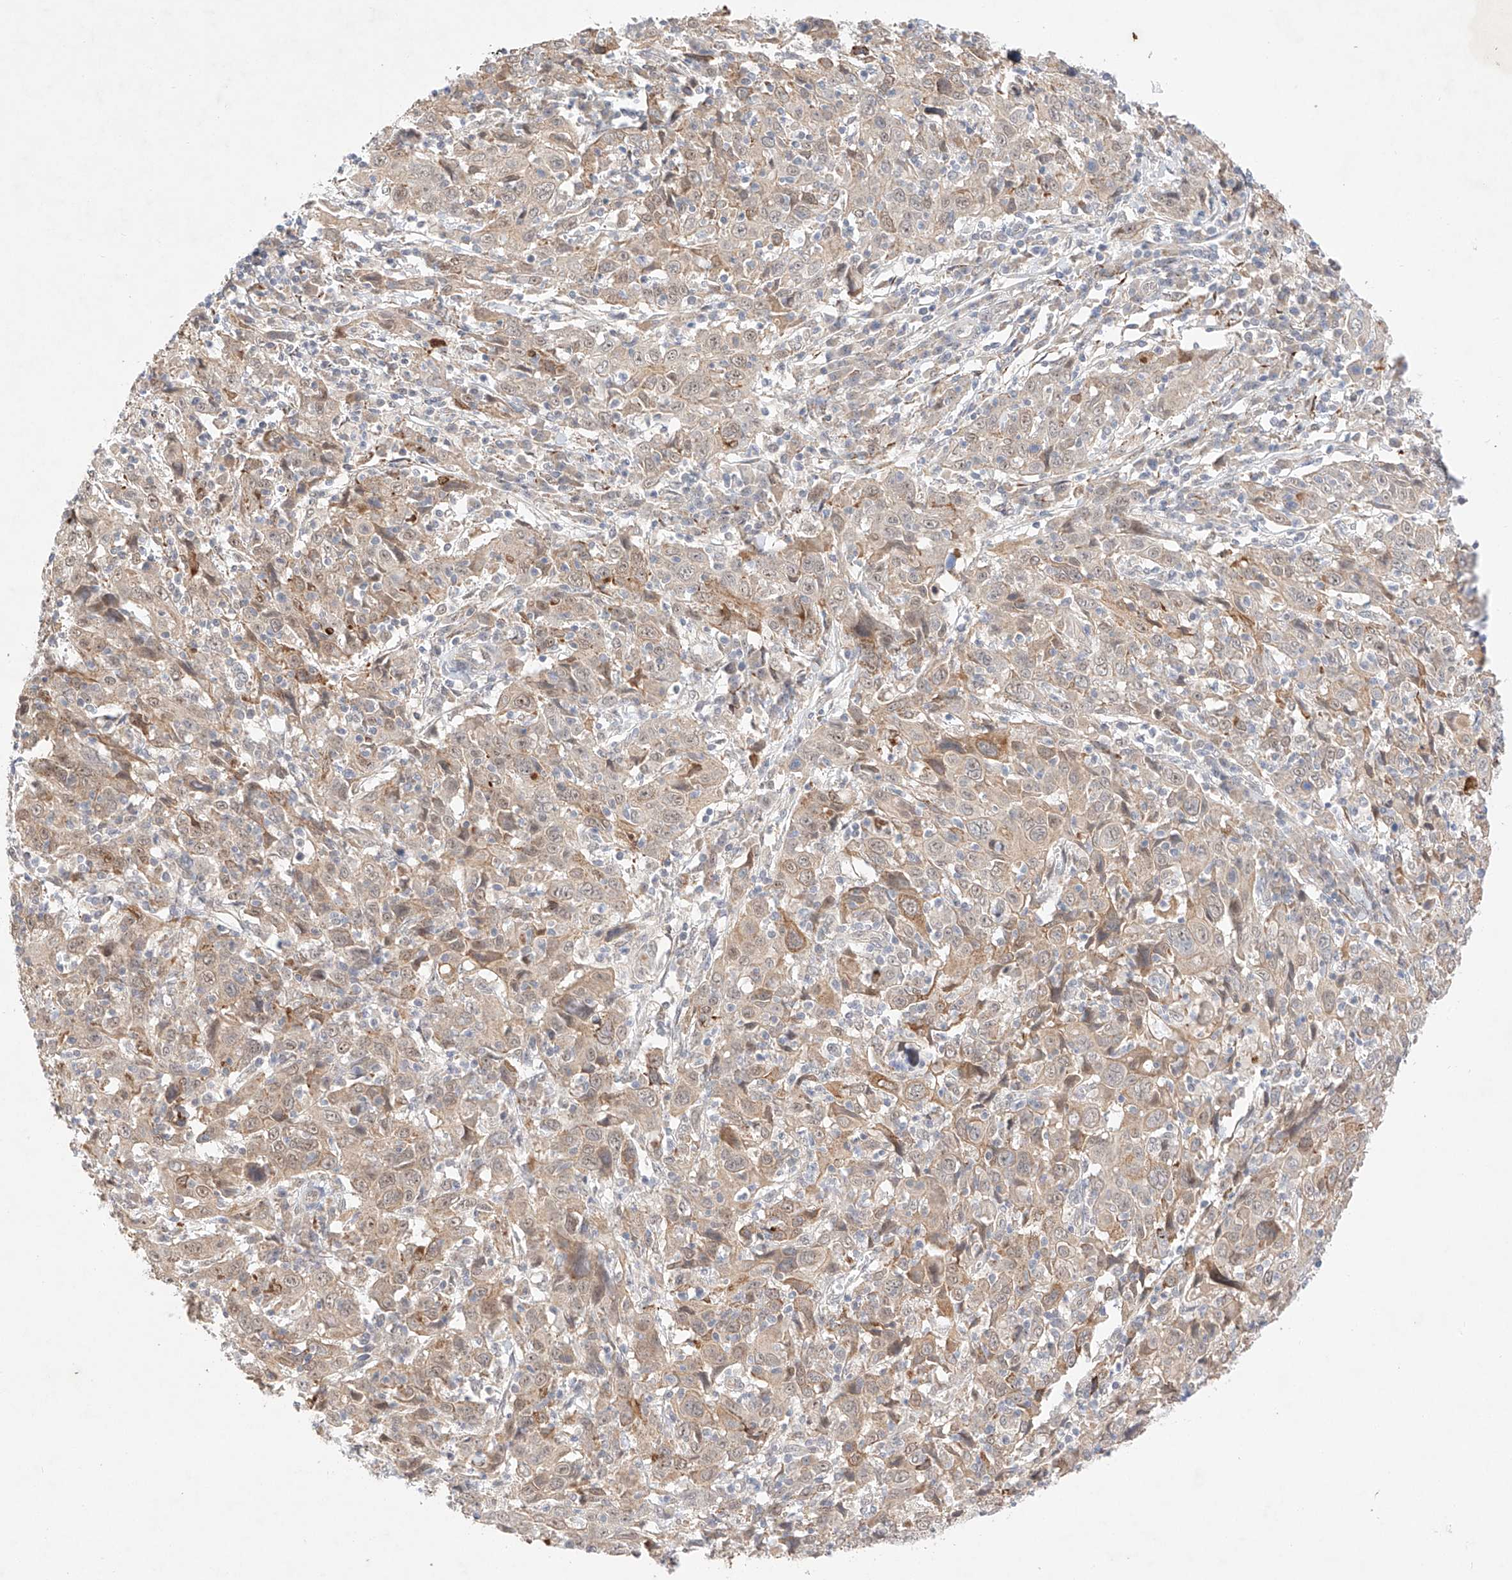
{"staining": {"intensity": "moderate", "quantity": "<25%", "location": "cytoplasmic/membranous"}, "tissue": "cervical cancer", "cell_type": "Tumor cells", "image_type": "cancer", "snomed": [{"axis": "morphology", "description": "Squamous cell carcinoma, NOS"}, {"axis": "topography", "description": "Cervix"}], "caption": "The photomicrograph shows immunohistochemical staining of cervical cancer (squamous cell carcinoma). There is moderate cytoplasmic/membranous staining is appreciated in approximately <25% of tumor cells.", "gene": "IL22RA2", "patient": {"sex": "female", "age": 46}}